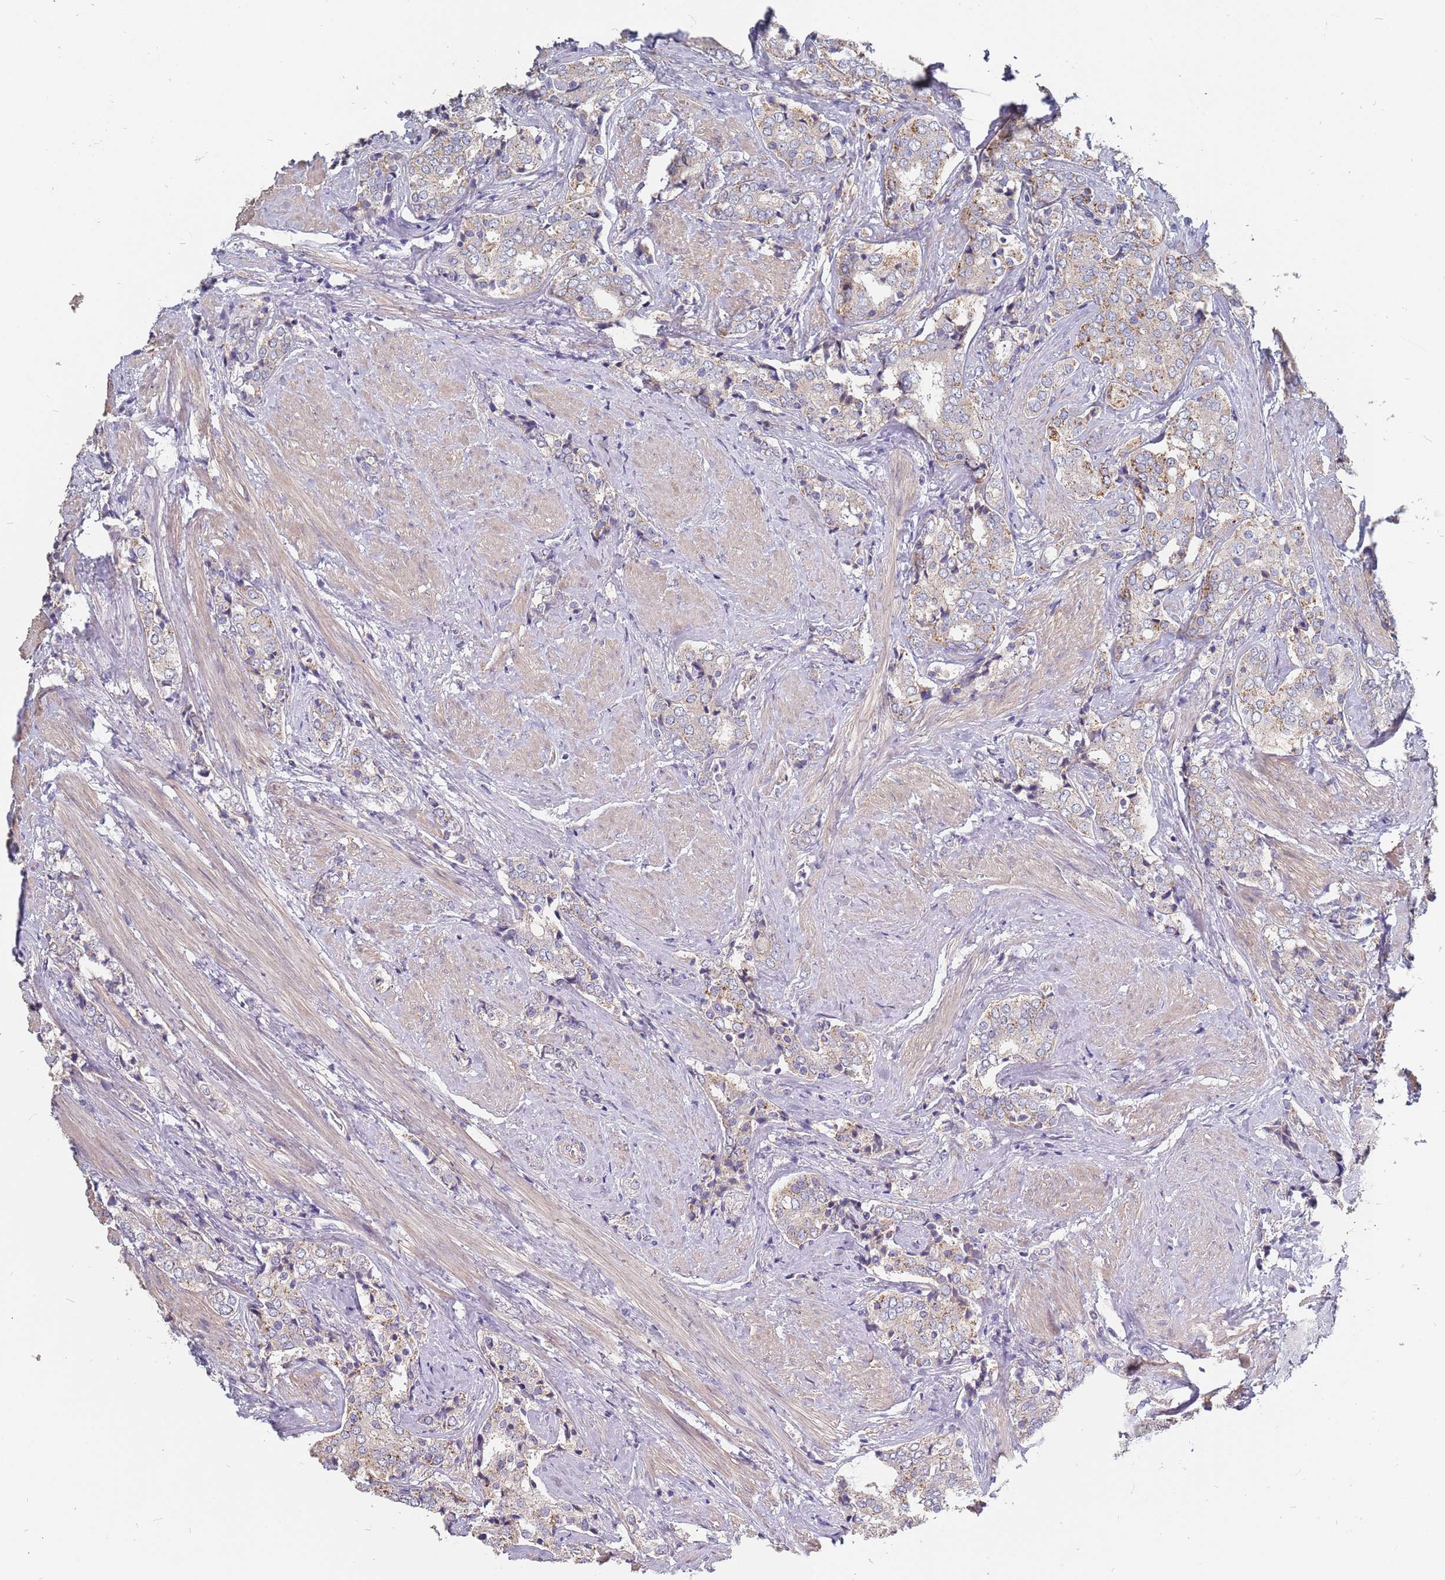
{"staining": {"intensity": "weak", "quantity": ">75%", "location": "cytoplasmic/membranous"}, "tissue": "prostate cancer", "cell_type": "Tumor cells", "image_type": "cancer", "snomed": [{"axis": "morphology", "description": "Adenocarcinoma, High grade"}, {"axis": "topography", "description": "Prostate"}], "caption": "Immunohistochemical staining of prostate cancer (adenocarcinoma (high-grade)) demonstrates low levels of weak cytoplasmic/membranous protein staining in approximately >75% of tumor cells. (Brightfield microscopy of DAB IHC at high magnification).", "gene": "TCEANC2", "patient": {"sex": "male", "age": 71}}